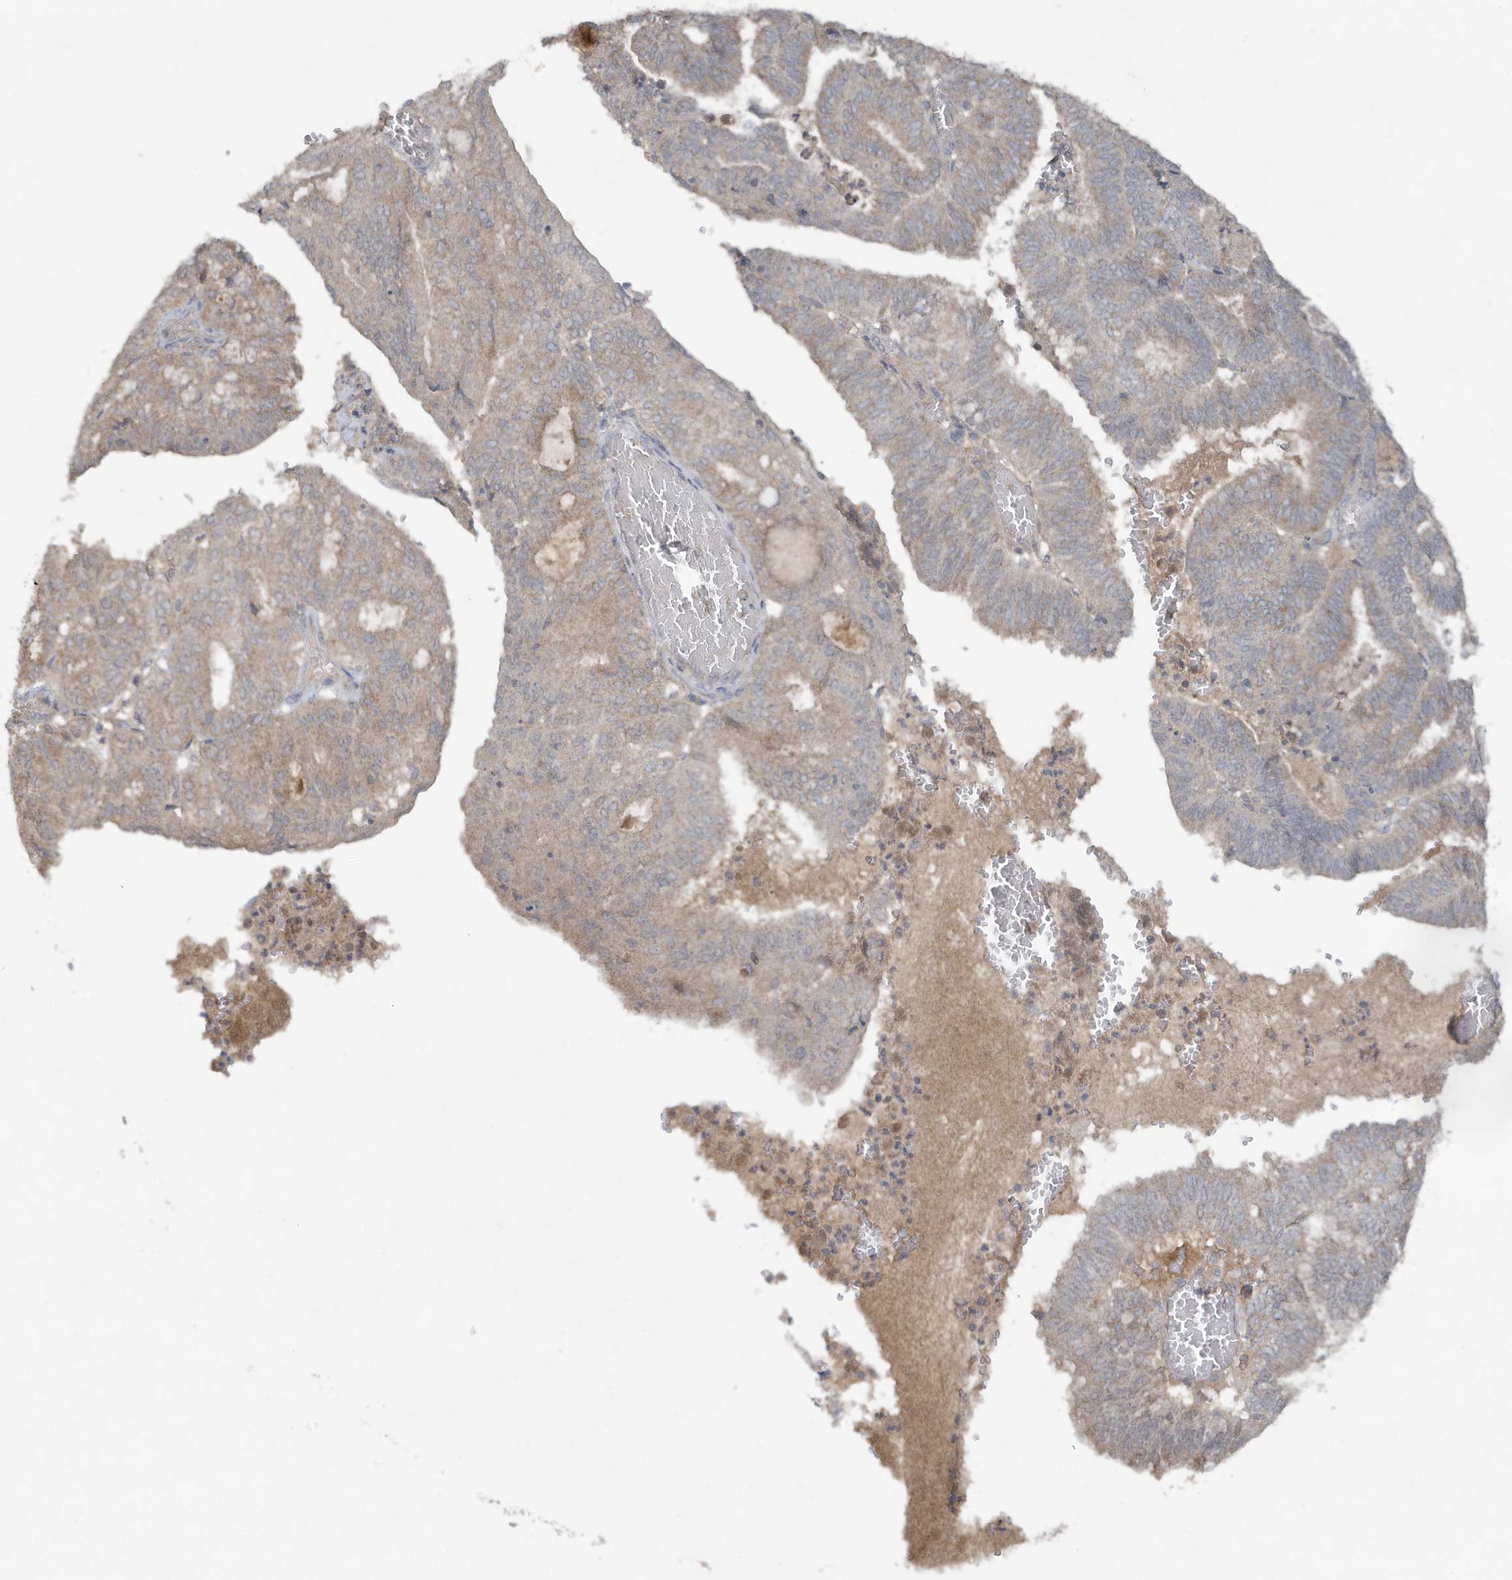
{"staining": {"intensity": "weak", "quantity": "25%-75%", "location": "cytoplasmic/membranous"}, "tissue": "endometrial cancer", "cell_type": "Tumor cells", "image_type": "cancer", "snomed": [{"axis": "morphology", "description": "Adenocarcinoma, NOS"}, {"axis": "topography", "description": "Uterus"}], "caption": "Immunohistochemical staining of endometrial adenocarcinoma displays low levels of weak cytoplasmic/membranous positivity in about 25%-75% of tumor cells. The protein of interest is shown in brown color, while the nuclei are stained blue.", "gene": "C1RL", "patient": {"sex": "female", "age": 60}}